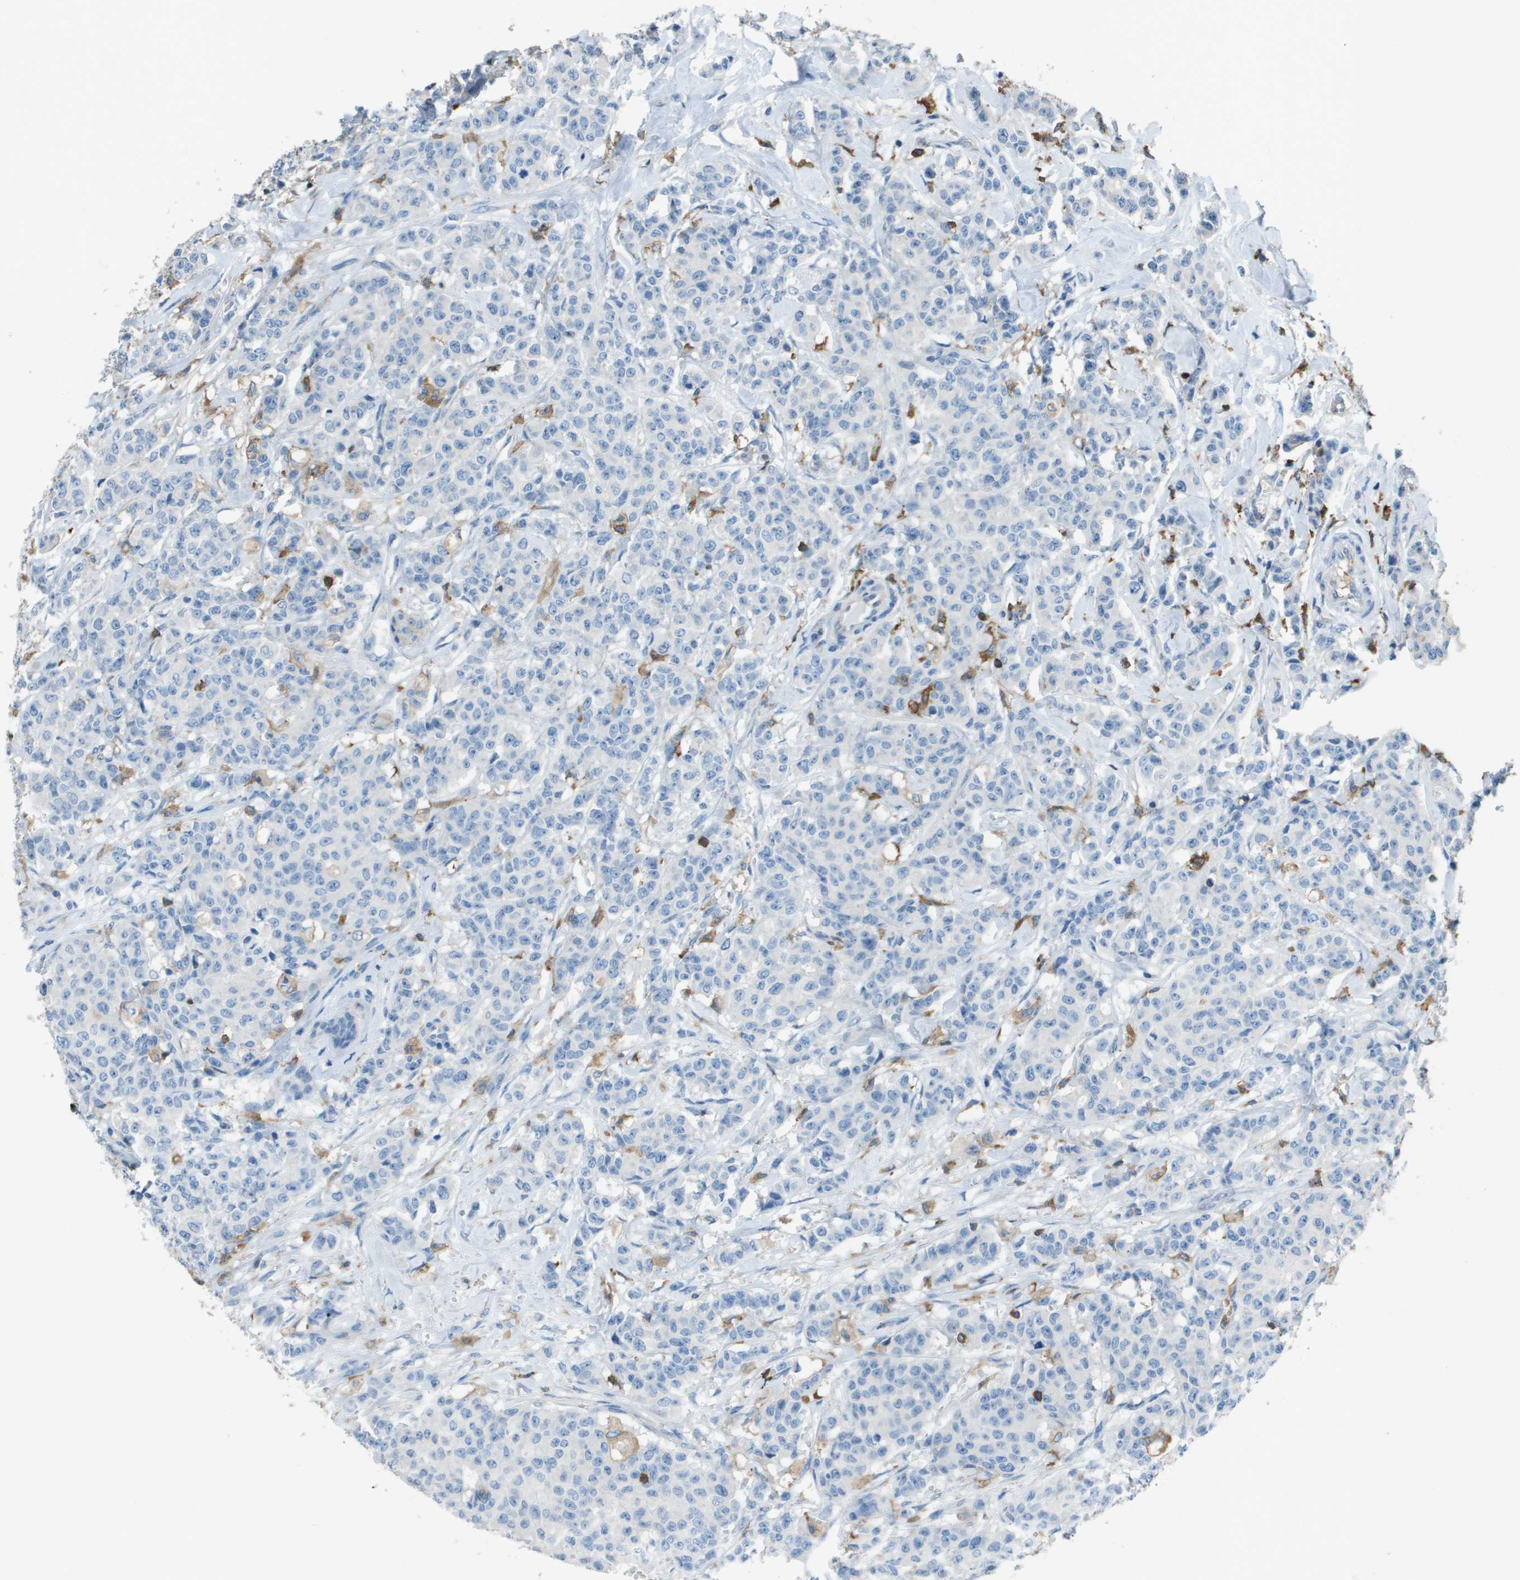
{"staining": {"intensity": "negative", "quantity": "none", "location": "none"}, "tissue": "breast cancer", "cell_type": "Tumor cells", "image_type": "cancer", "snomed": [{"axis": "morphology", "description": "Normal tissue, NOS"}, {"axis": "morphology", "description": "Duct carcinoma"}, {"axis": "topography", "description": "Breast"}], "caption": "Immunohistochemistry of intraductal carcinoma (breast) demonstrates no staining in tumor cells.", "gene": "APBB1IP", "patient": {"sex": "female", "age": 40}}